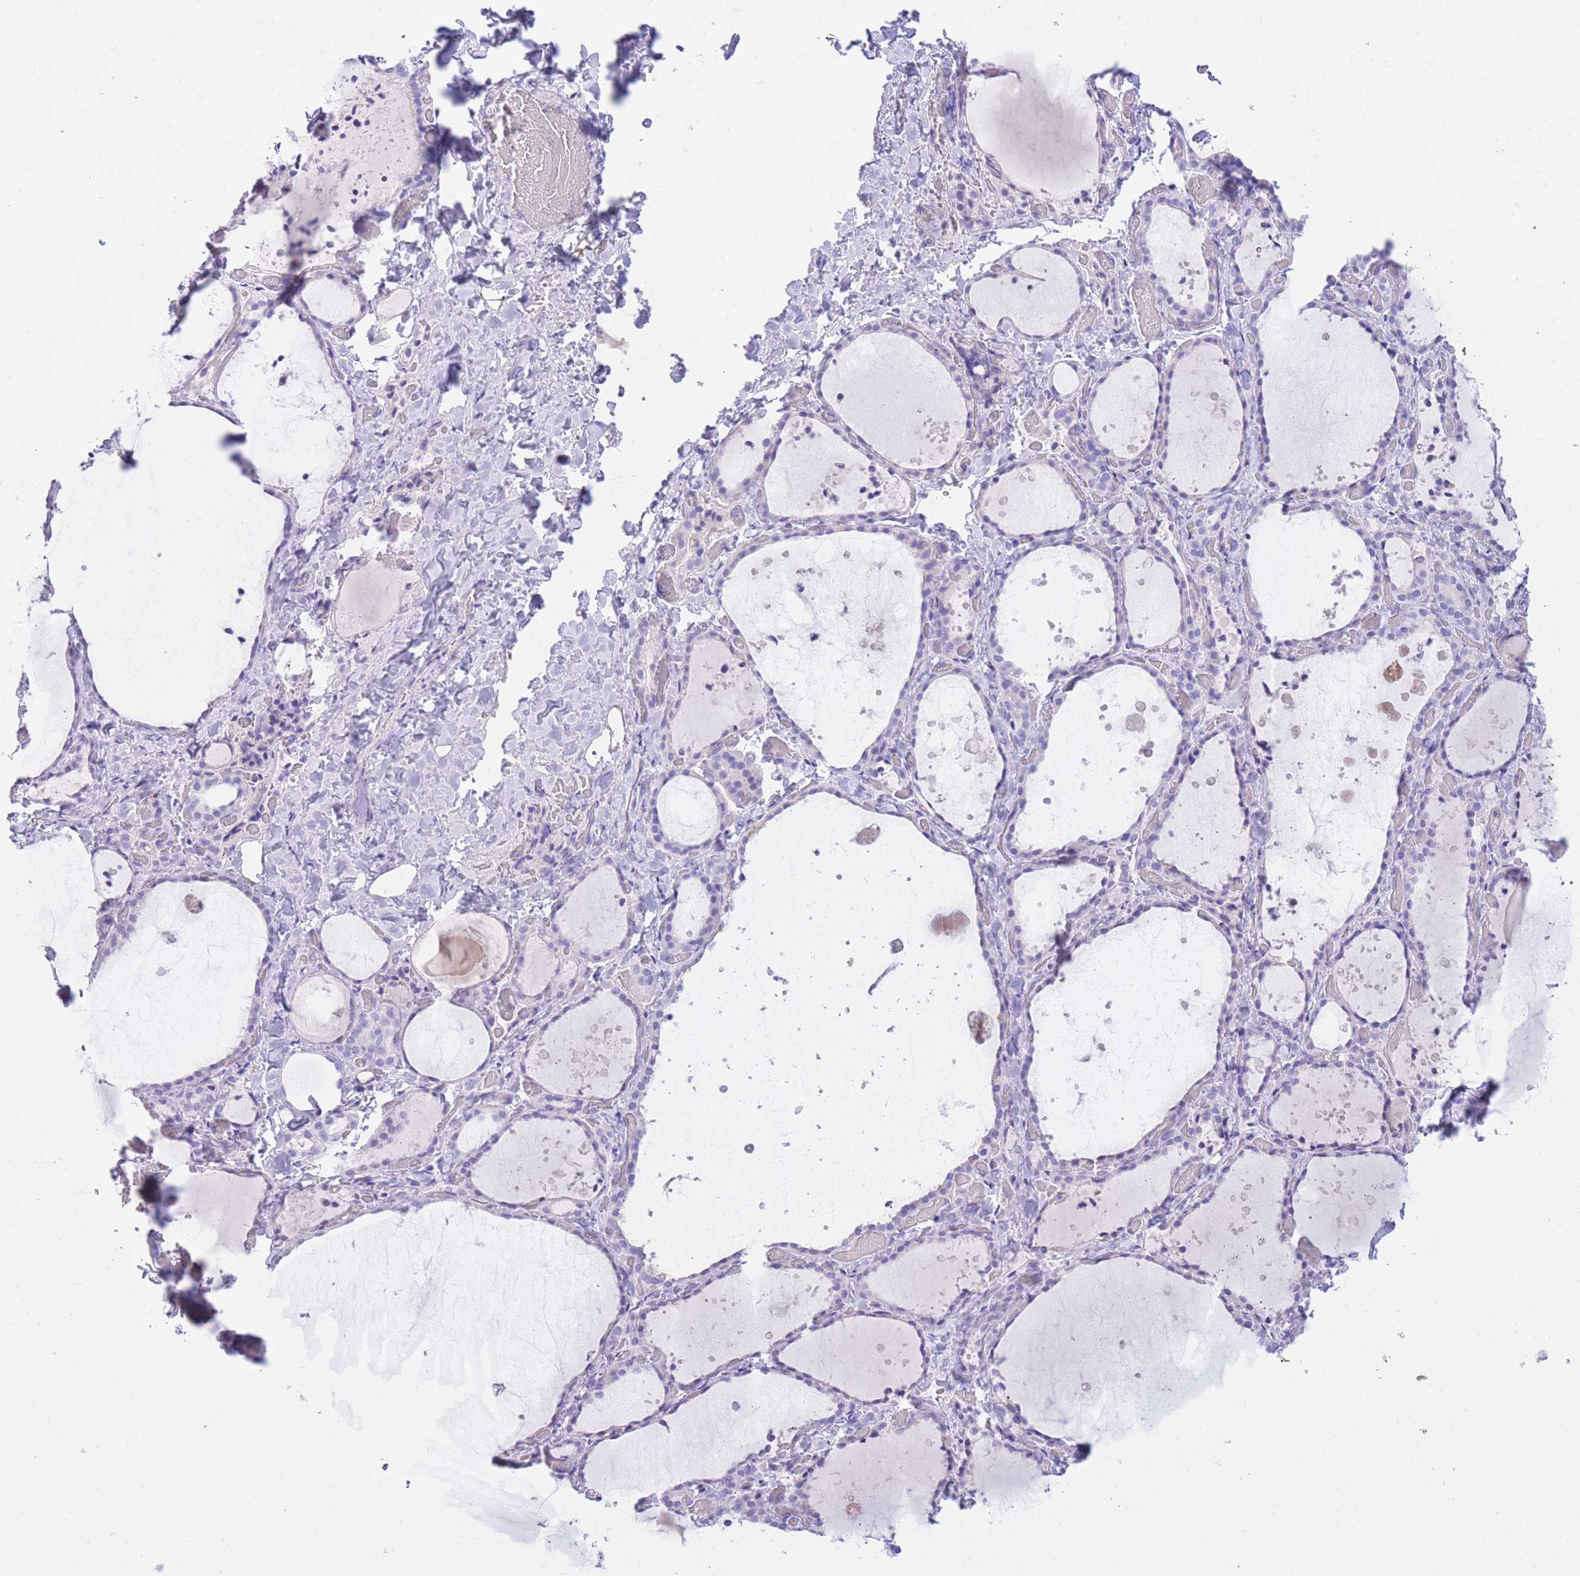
{"staining": {"intensity": "negative", "quantity": "none", "location": "none"}, "tissue": "thyroid gland", "cell_type": "Glandular cells", "image_type": "normal", "snomed": [{"axis": "morphology", "description": "Normal tissue, NOS"}, {"axis": "topography", "description": "Thyroid gland"}], "caption": "A micrograph of thyroid gland stained for a protein exhibits no brown staining in glandular cells. (DAB immunohistochemistry (IHC) with hematoxylin counter stain).", "gene": "PLBD1", "patient": {"sex": "female", "age": 44}}